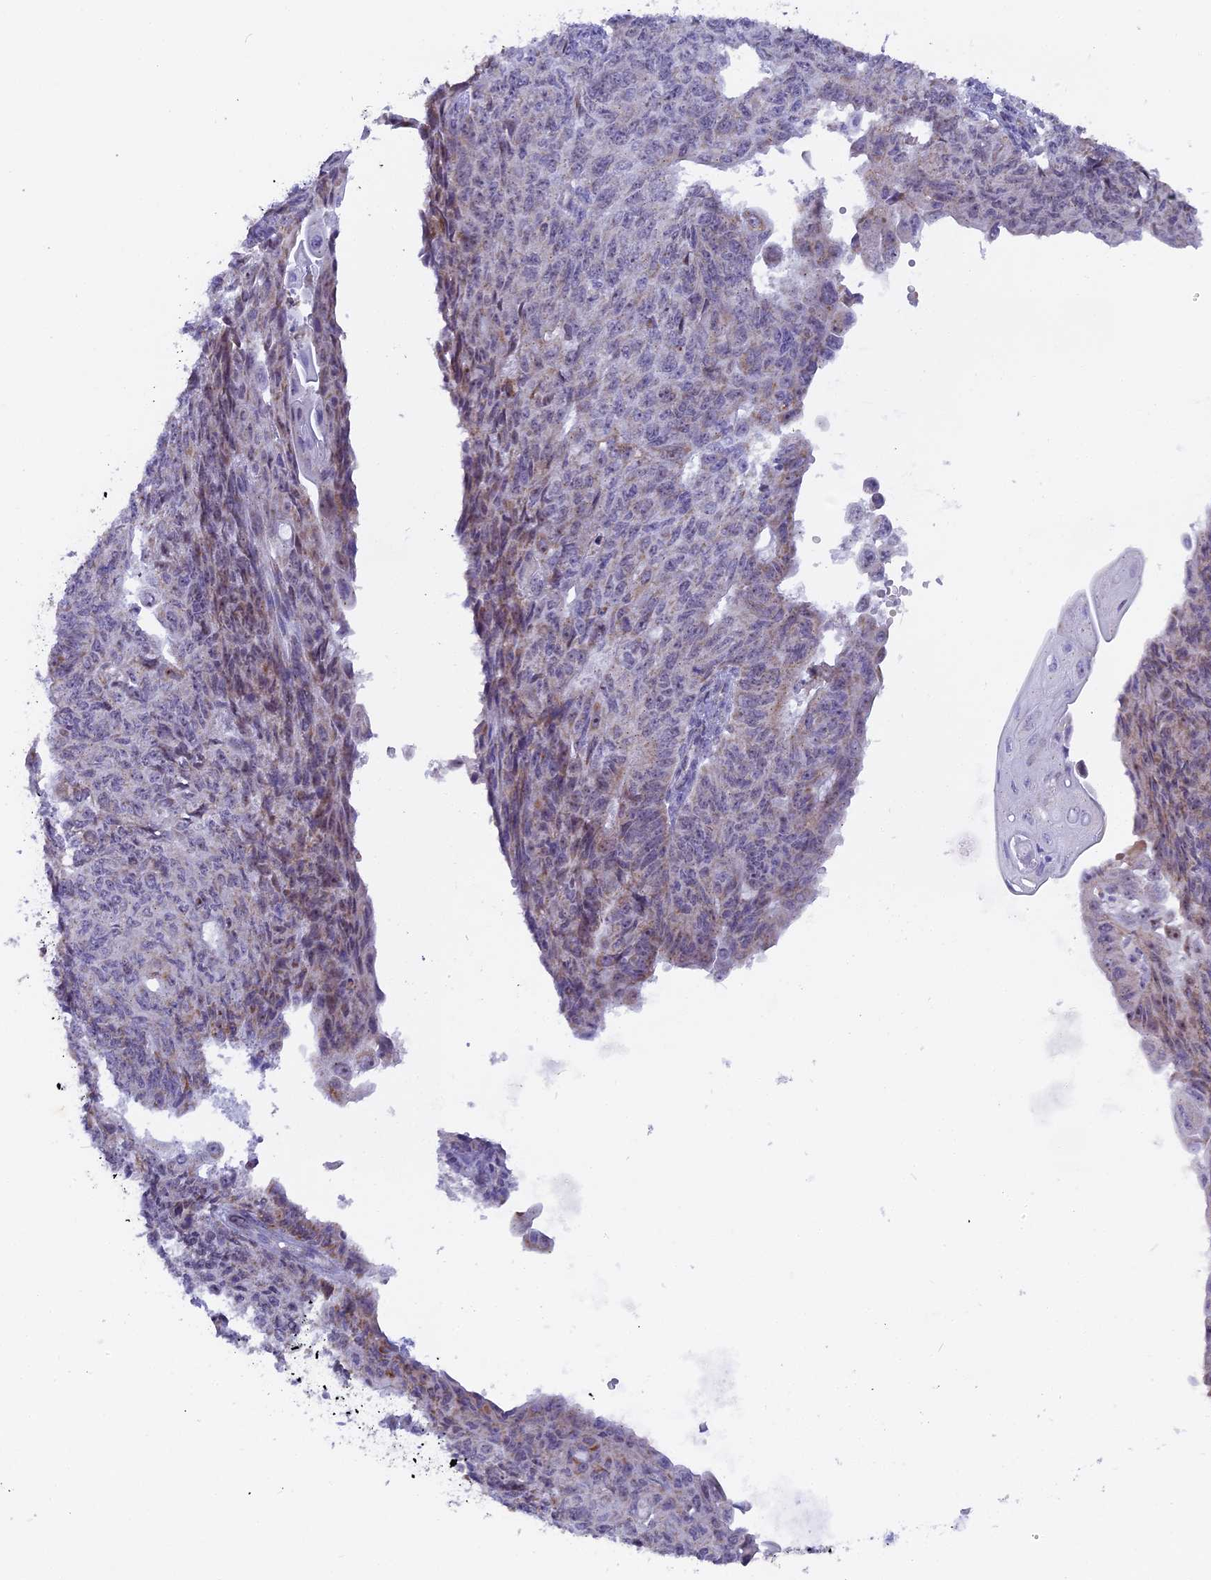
{"staining": {"intensity": "weak", "quantity": "<25%", "location": "nuclear"}, "tissue": "endometrial cancer", "cell_type": "Tumor cells", "image_type": "cancer", "snomed": [{"axis": "morphology", "description": "Adenocarcinoma, NOS"}, {"axis": "topography", "description": "Endometrium"}], "caption": "Immunohistochemical staining of endometrial cancer (adenocarcinoma) shows no significant positivity in tumor cells. (DAB IHC, high magnification).", "gene": "DTWD1", "patient": {"sex": "female", "age": 32}}